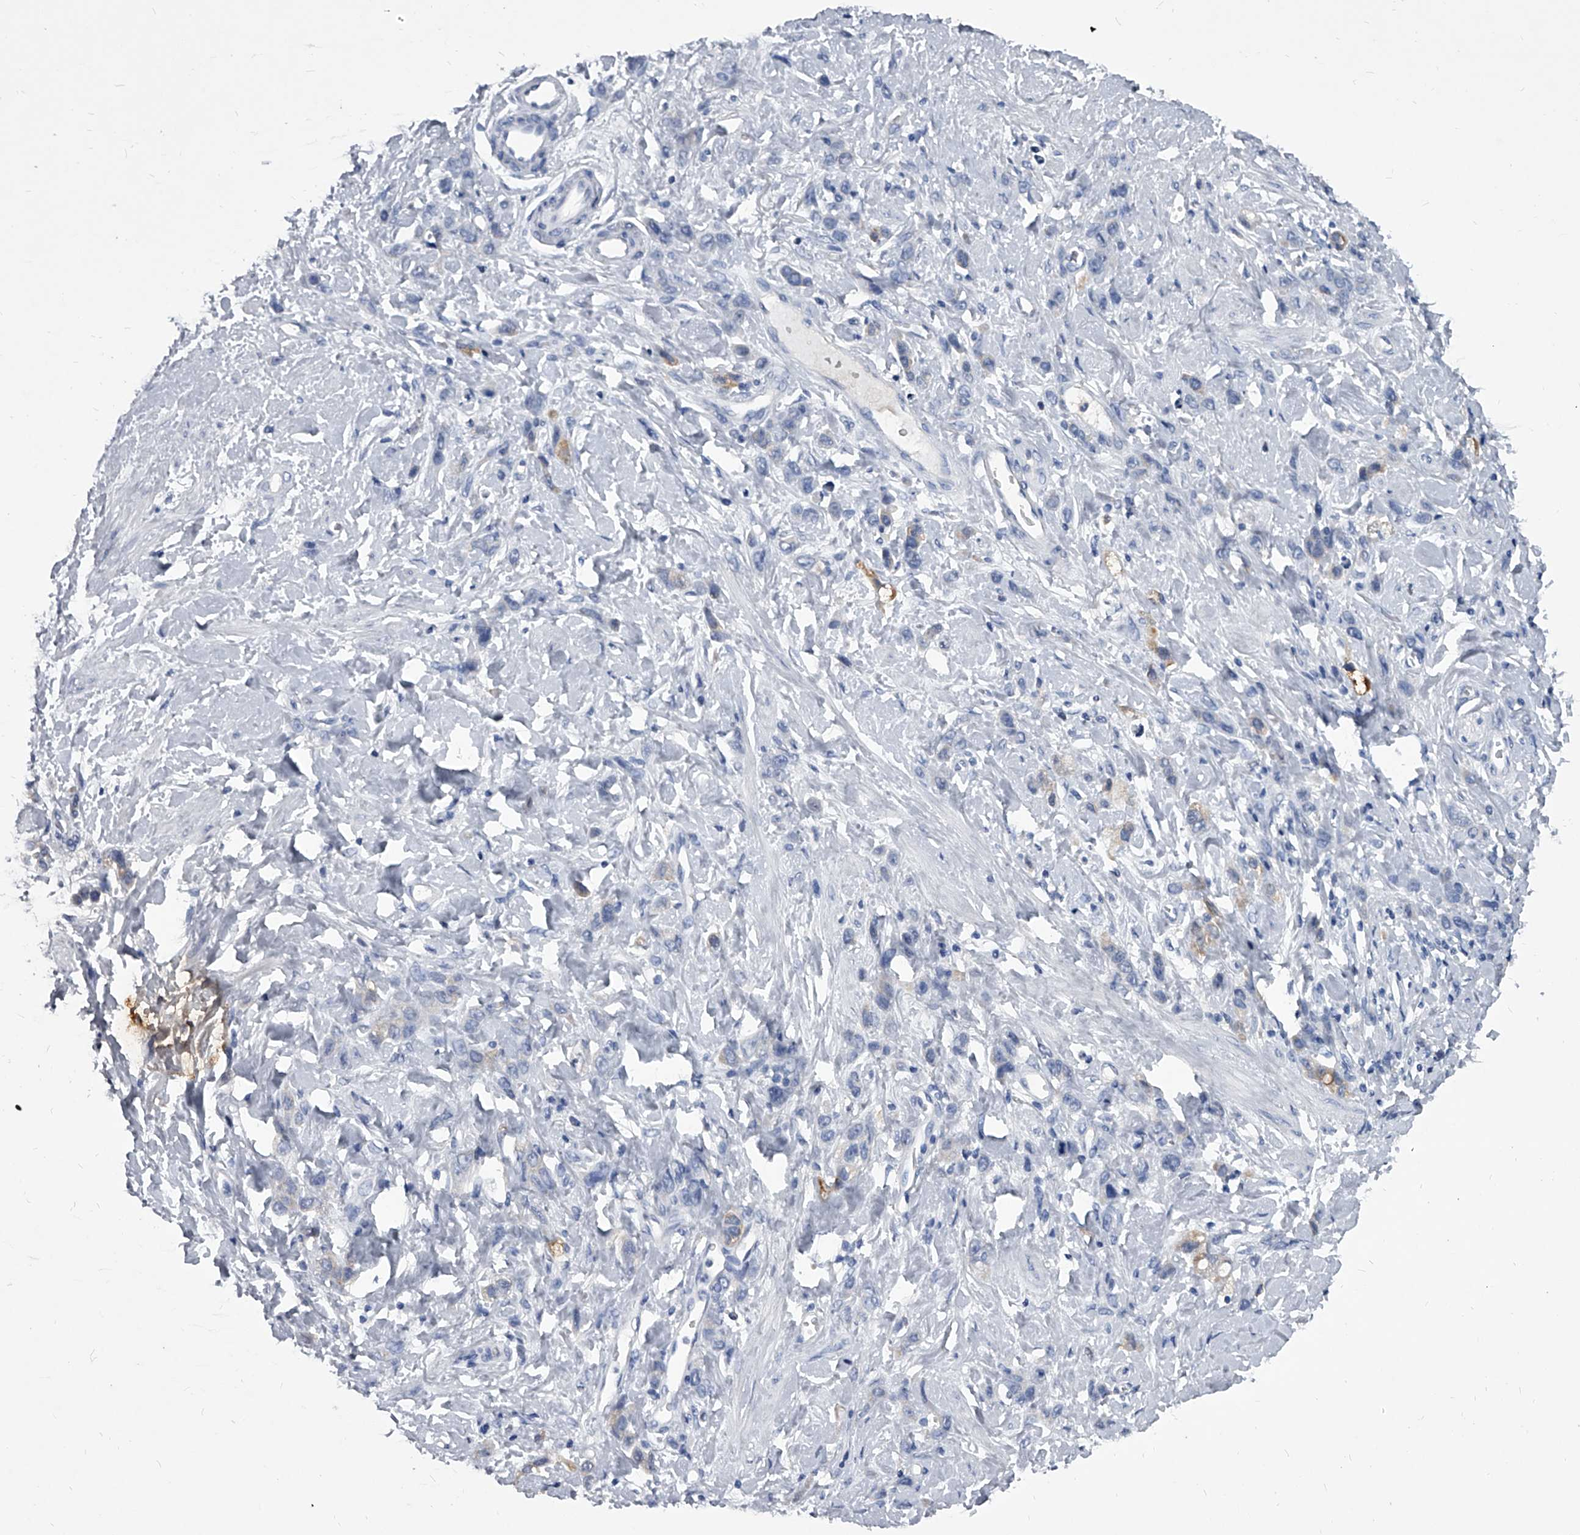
{"staining": {"intensity": "negative", "quantity": "none", "location": "none"}, "tissue": "stomach cancer", "cell_type": "Tumor cells", "image_type": "cancer", "snomed": [{"axis": "morphology", "description": "Normal tissue, NOS"}, {"axis": "morphology", "description": "Adenocarcinoma, NOS"}, {"axis": "topography", "description": "Stomach"}], "caption": "An immunohistochemistry (IHC) micrograph of adenocarcinoma (stomach) is shown. There is no staining in tumor cells of adenocarcinoma (stomach).", "gene": "BCAS1", "patient": {"sex": "male", "age": 82}}